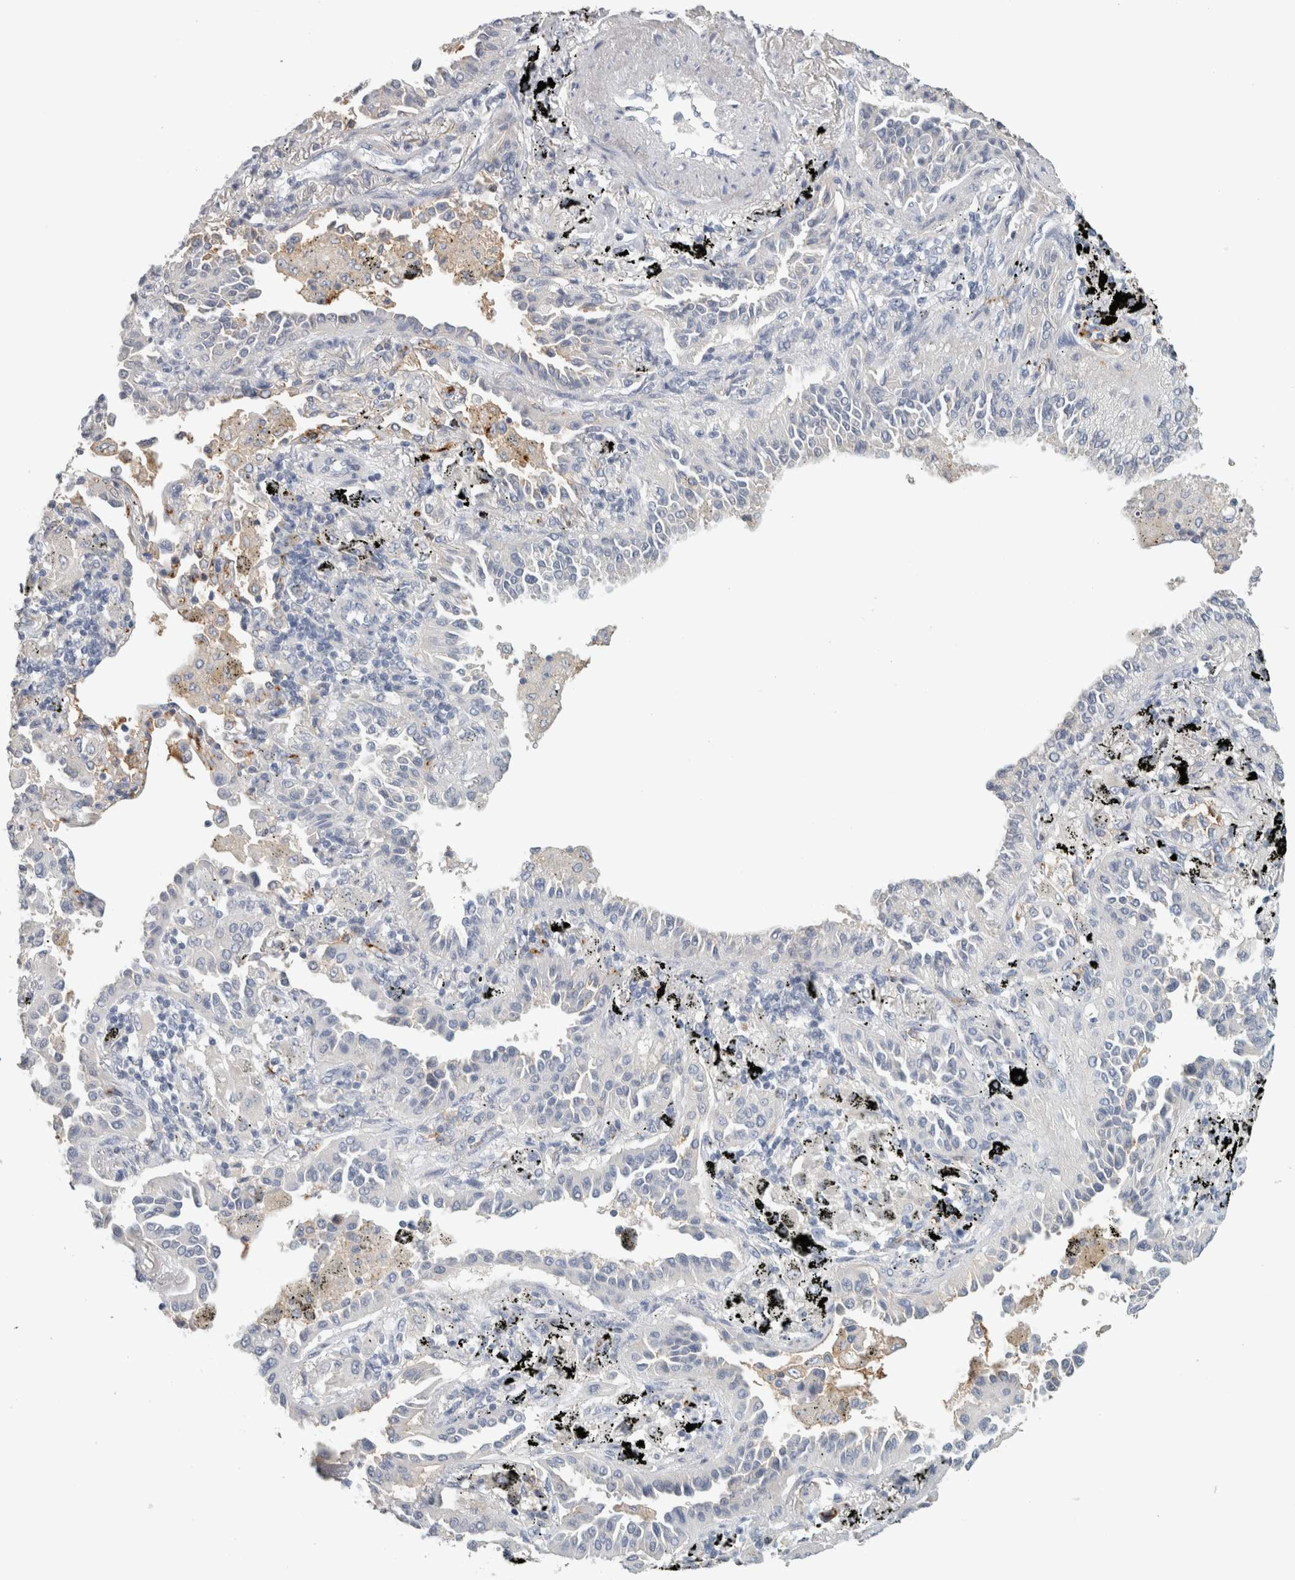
{"staining": {"intensity": "negative", "quantity": "none", "location": "none"}, "tissue": "lung cancer", "cell_type": "Tumor cells", "image_type": "cancer", "snomed": [{"axis": "morphology", "description": "Normal tissue, NOS"}, {"axis": "morphology", "description": "Adenocarcinoma, NOS"}, {"axis": "topography", "description": "Lung"}], "caption": "Tumor cells are negative for protein expression in human lung adenocarcinoma.", "gene": "CD36", "patient": {"sex": "male", "age": 59}}